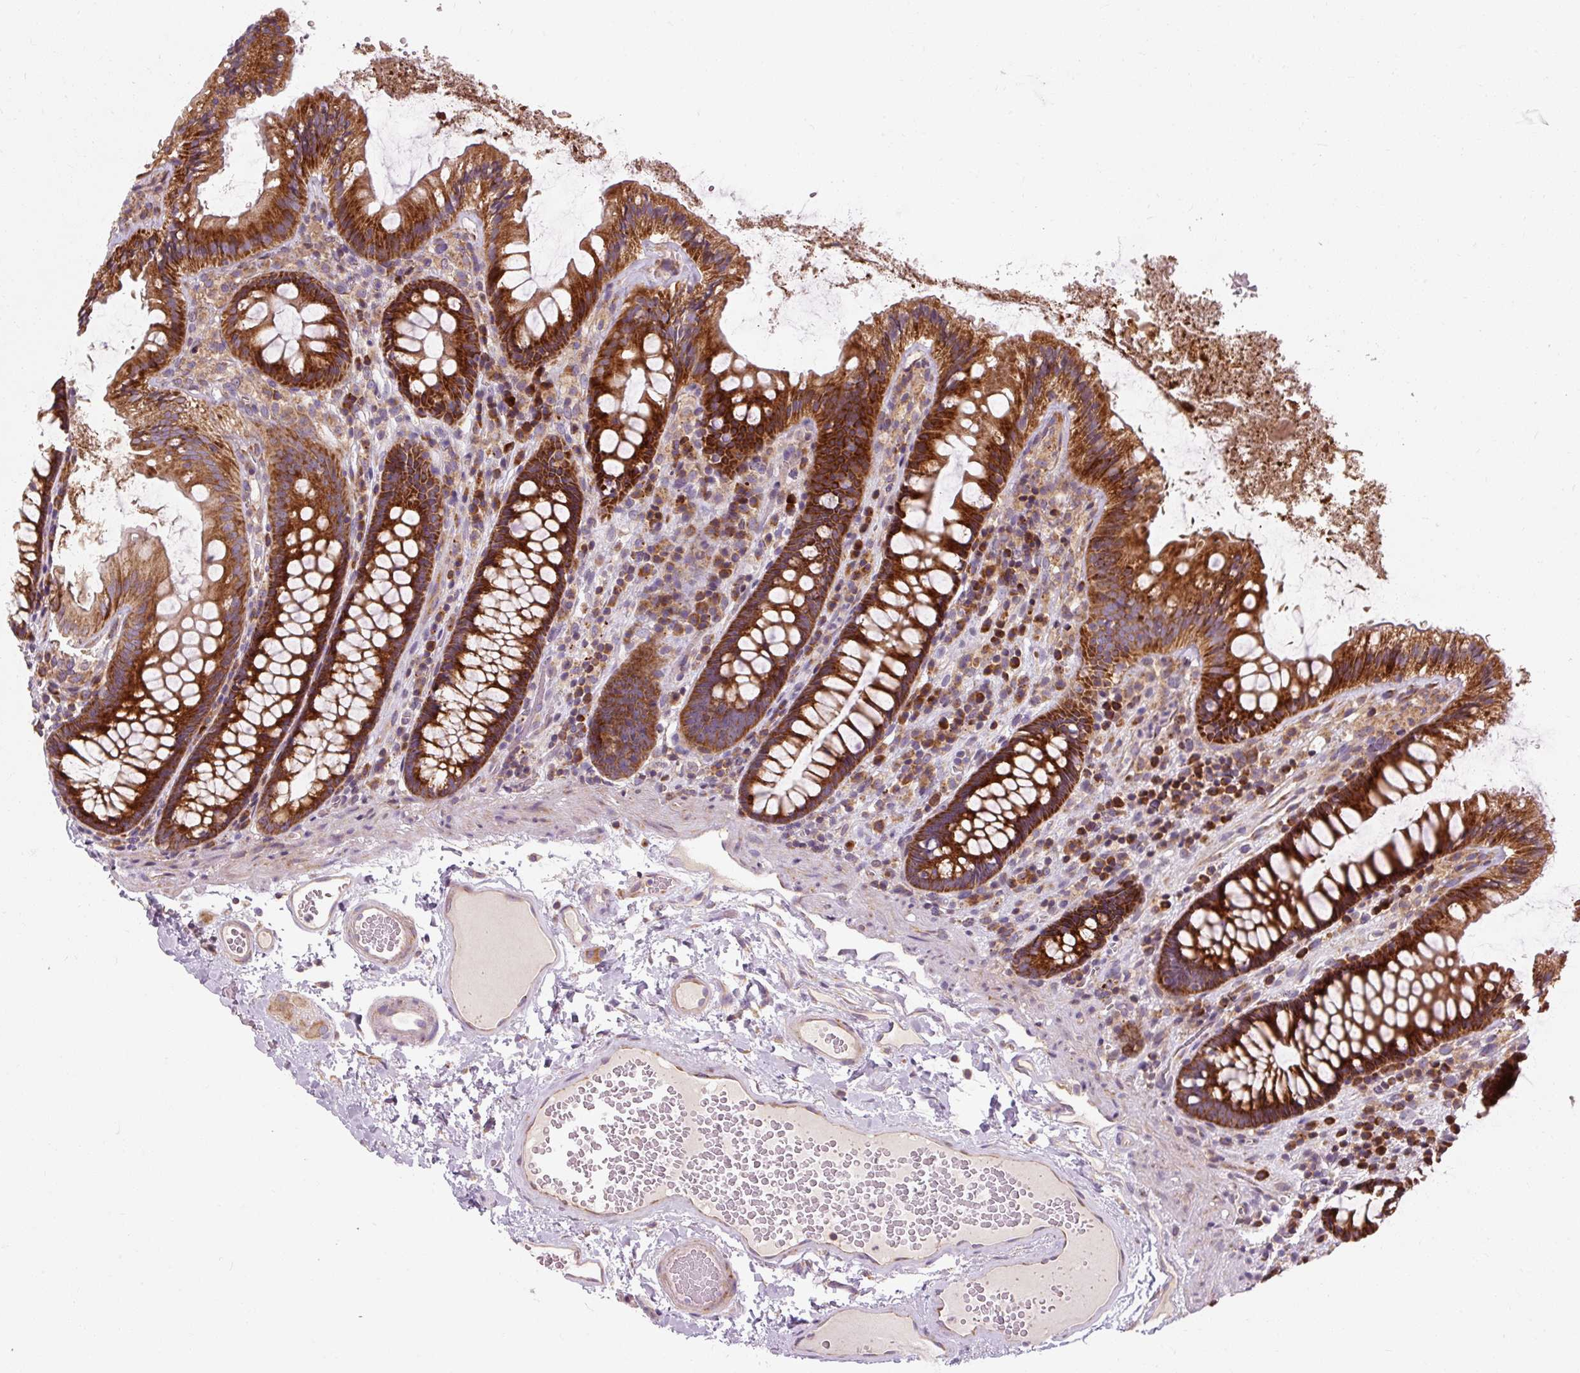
{"staining": {"intensity": "moderate", "quantity": ">75%", "location": "cytoplasmic/membranous"}, "tissue": "colon", "cell_type": "Endothelial cells", "image_type": "normal", "snomed": [{"axis": "morphology", "description": "Normal tissue, NOS"}, {"axis": "topography", "description": "Colon"}], "caption": "Human colon stained with a brown dye demonstrates moderate cytoplasmic/membranous positive positivity in approximately >75% of endothelial cells.", "gene": "PRSS48", "patient": {"sex": "male", "age": 84}}